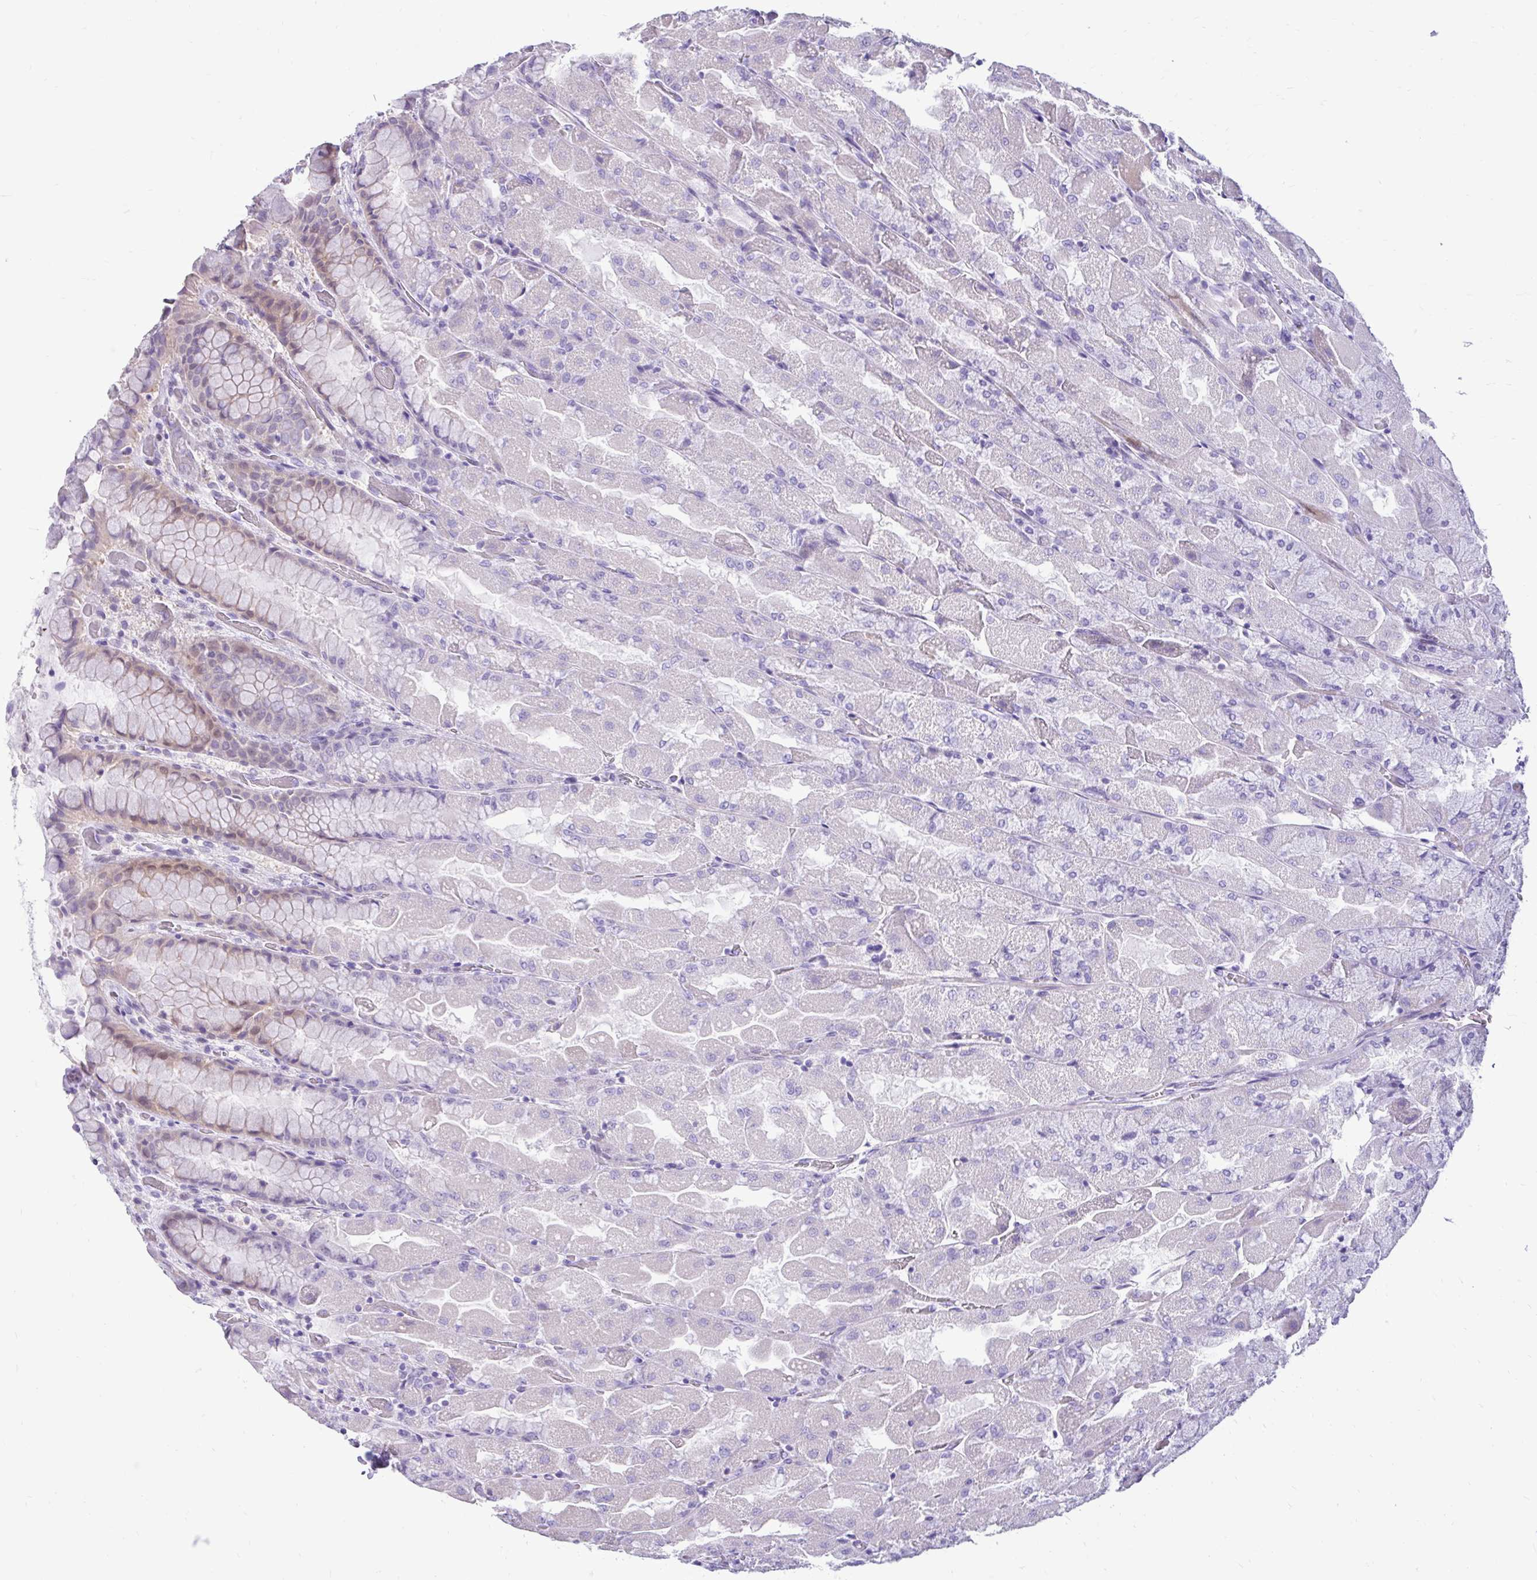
{"staining": {"intensity": "weak", "quantity": "<25%", "location": "cytoplasmic/membranous,nuclear"}, "tissue": "stomach", "cell_type": "Glandular cells", "image_type": "normal", "snomed": [{"axis": "morphology", "description": "Normal tissue, NOS"}, {"axis": "topography", "description": "Stomach"}], "caption": "A photomicrograph of stomach stained for a protein shows no brown staining in glandular cells. (Stains: DAB IHC with hematoxylin counter stain, Microscopy: brightfield microscopy at high magnification).", "gene": "NHLH2", "patient": {"sex": "female", "age": 61}}